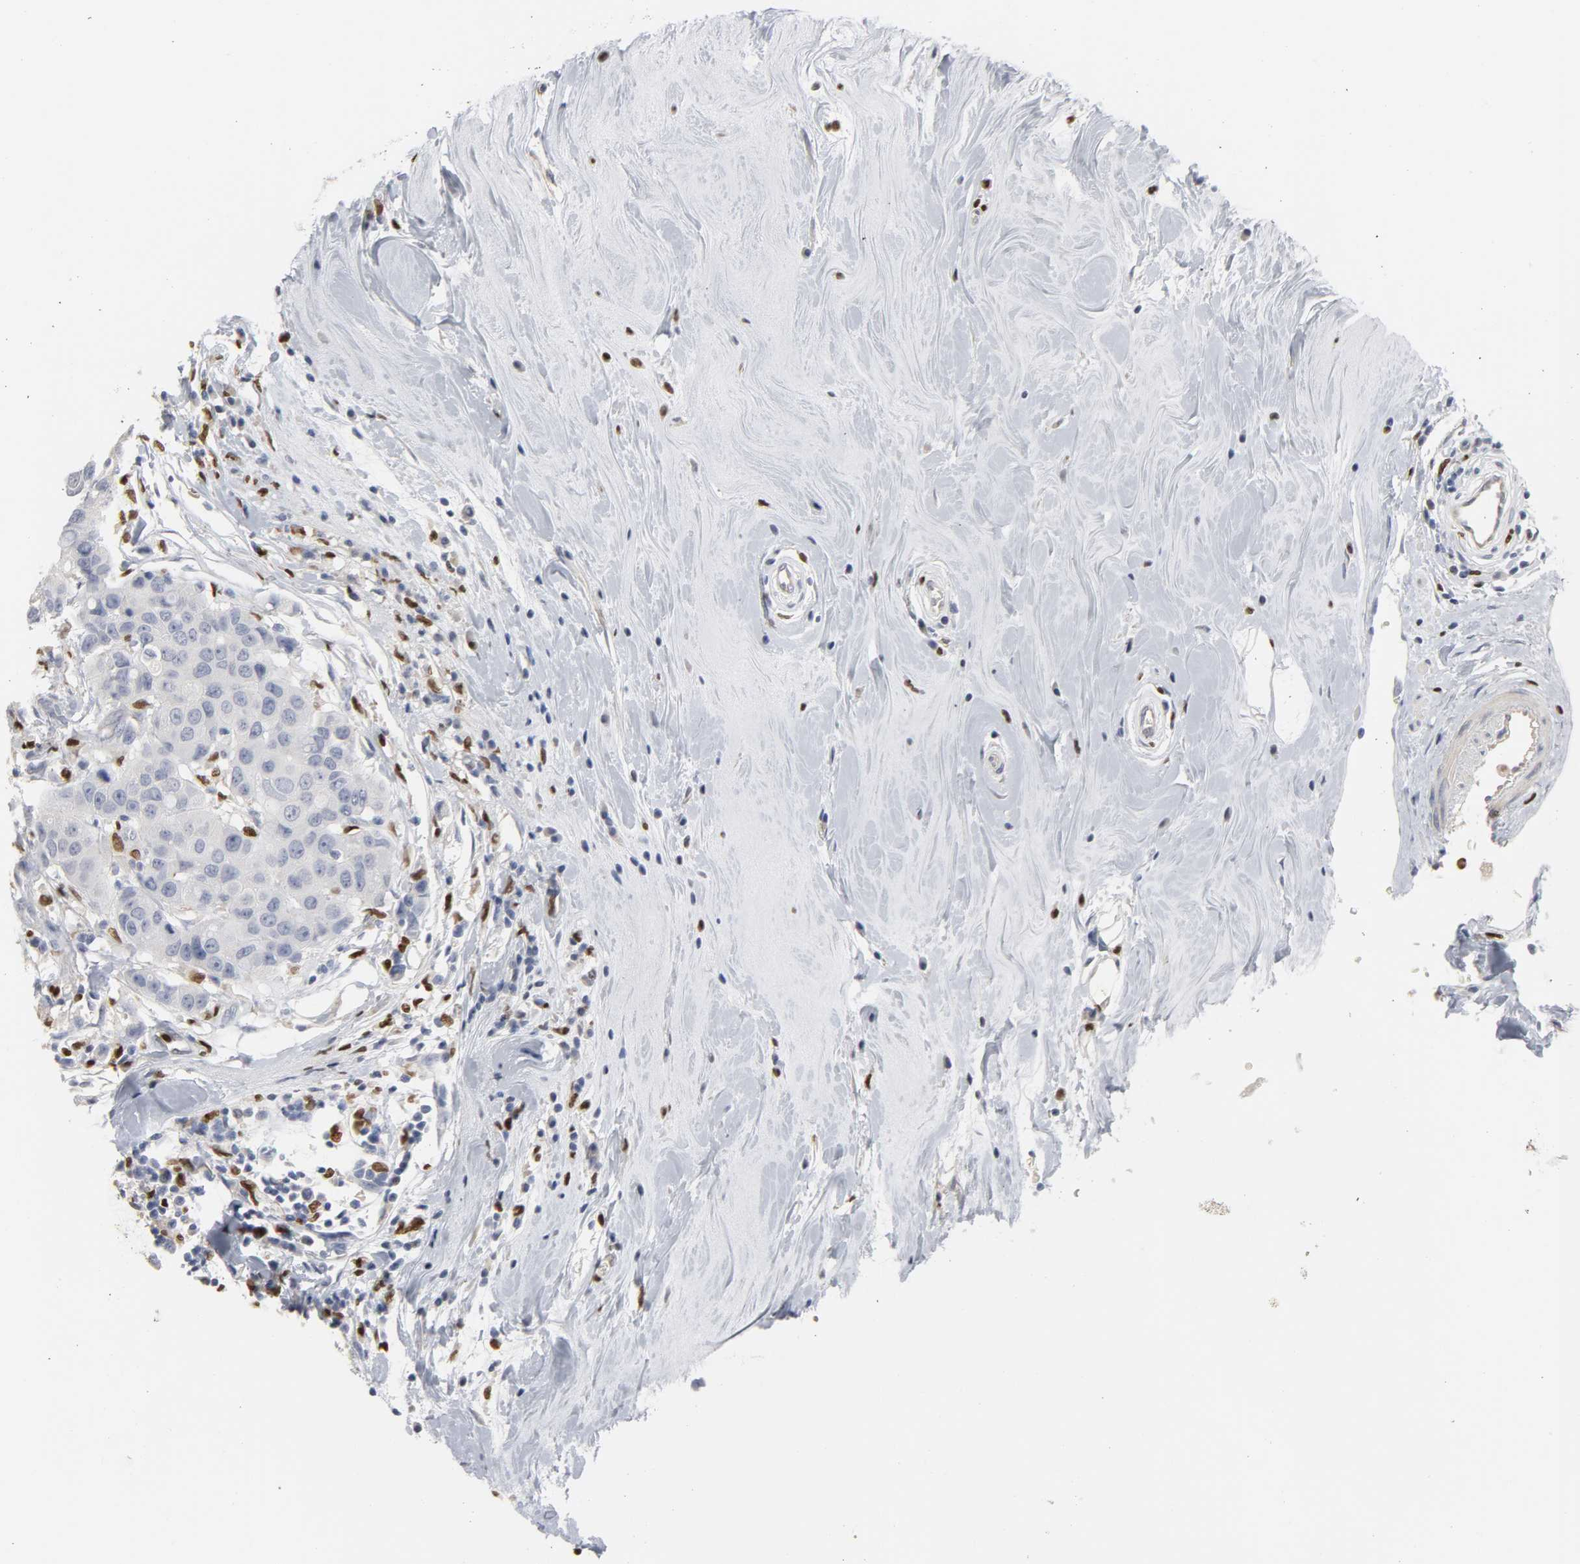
{"staining": {"intensity": "negative", "quantity": "none", "location": "none"}, "tissue": "breast cancer", "cell_type": "Tumor cells", "image_type": "cancer", "snomed": [{"axis": "morphology", "description": "Duct carcinoma"}, {"axis": "topography", "description": "Breast"}], "caption": "Histopathology image shows no protein expression in tumor cells of breast cancer tissue.", "gene": "SPI1", "patient": {"sex": "female", "age": 27}}